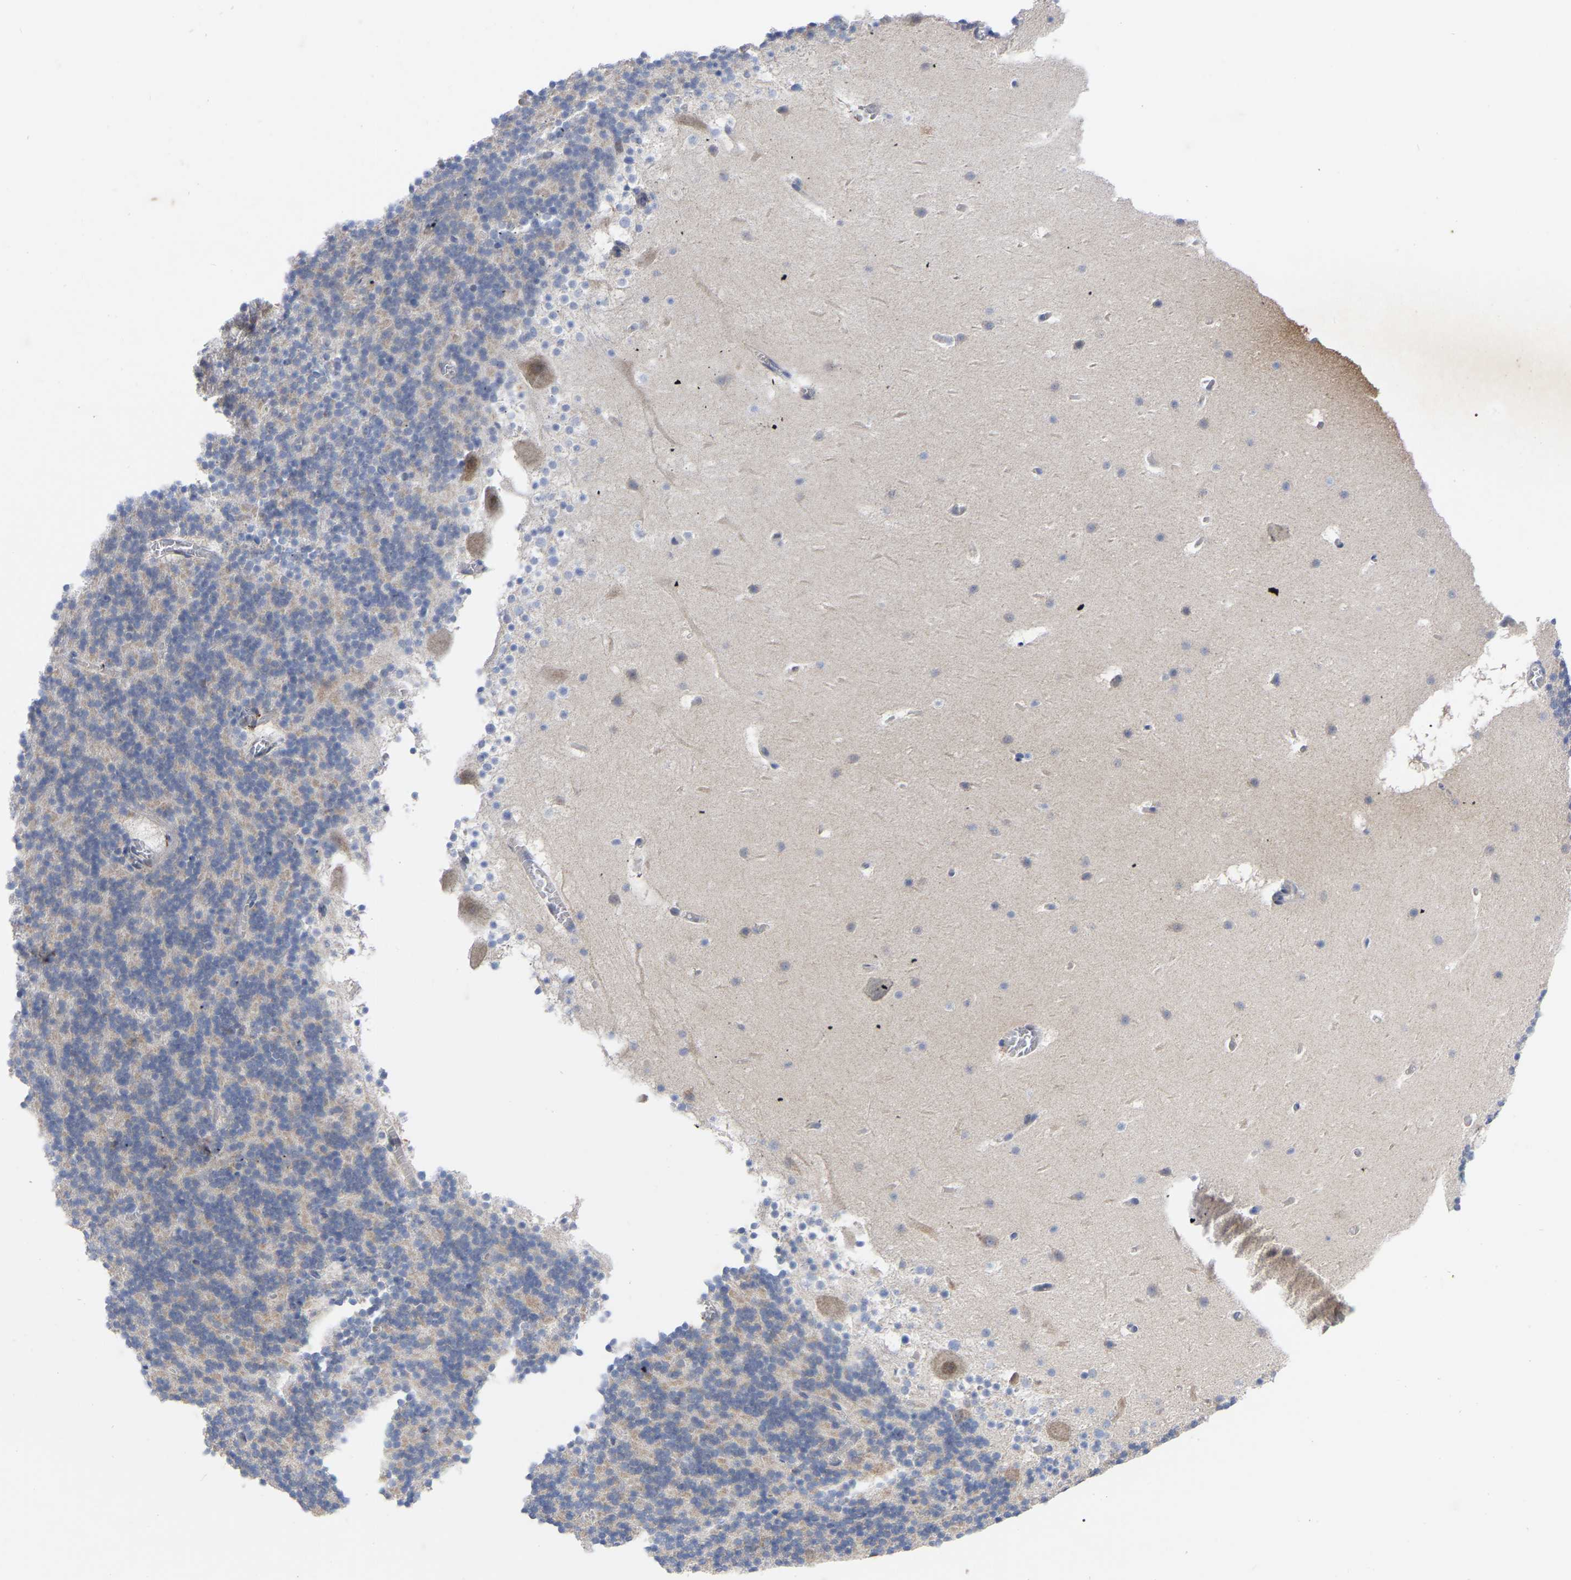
{"staining": {"intensity": "negative", "quantity": "none", "location": "none"}, "tissue": "cerebellum", "cell_type": "Cells in granular layer", "image_type": "normal", "snomed": [{"axis": "morphology", "description": "Normal tissue, NOS"}, {"axis": "topography", "description": "Cerebellum"}], "caption": "Immunohistochemical staining of benign cerebellum reveals no significant positivity in cells in granular layer. (Stains: DAB immunohistochemistry with hematoxylin counter stain, Microscopy: brightfield microscopy at high magnification).", "gene": "TCP1", "patient": {"sex": "male", "age": 45}}